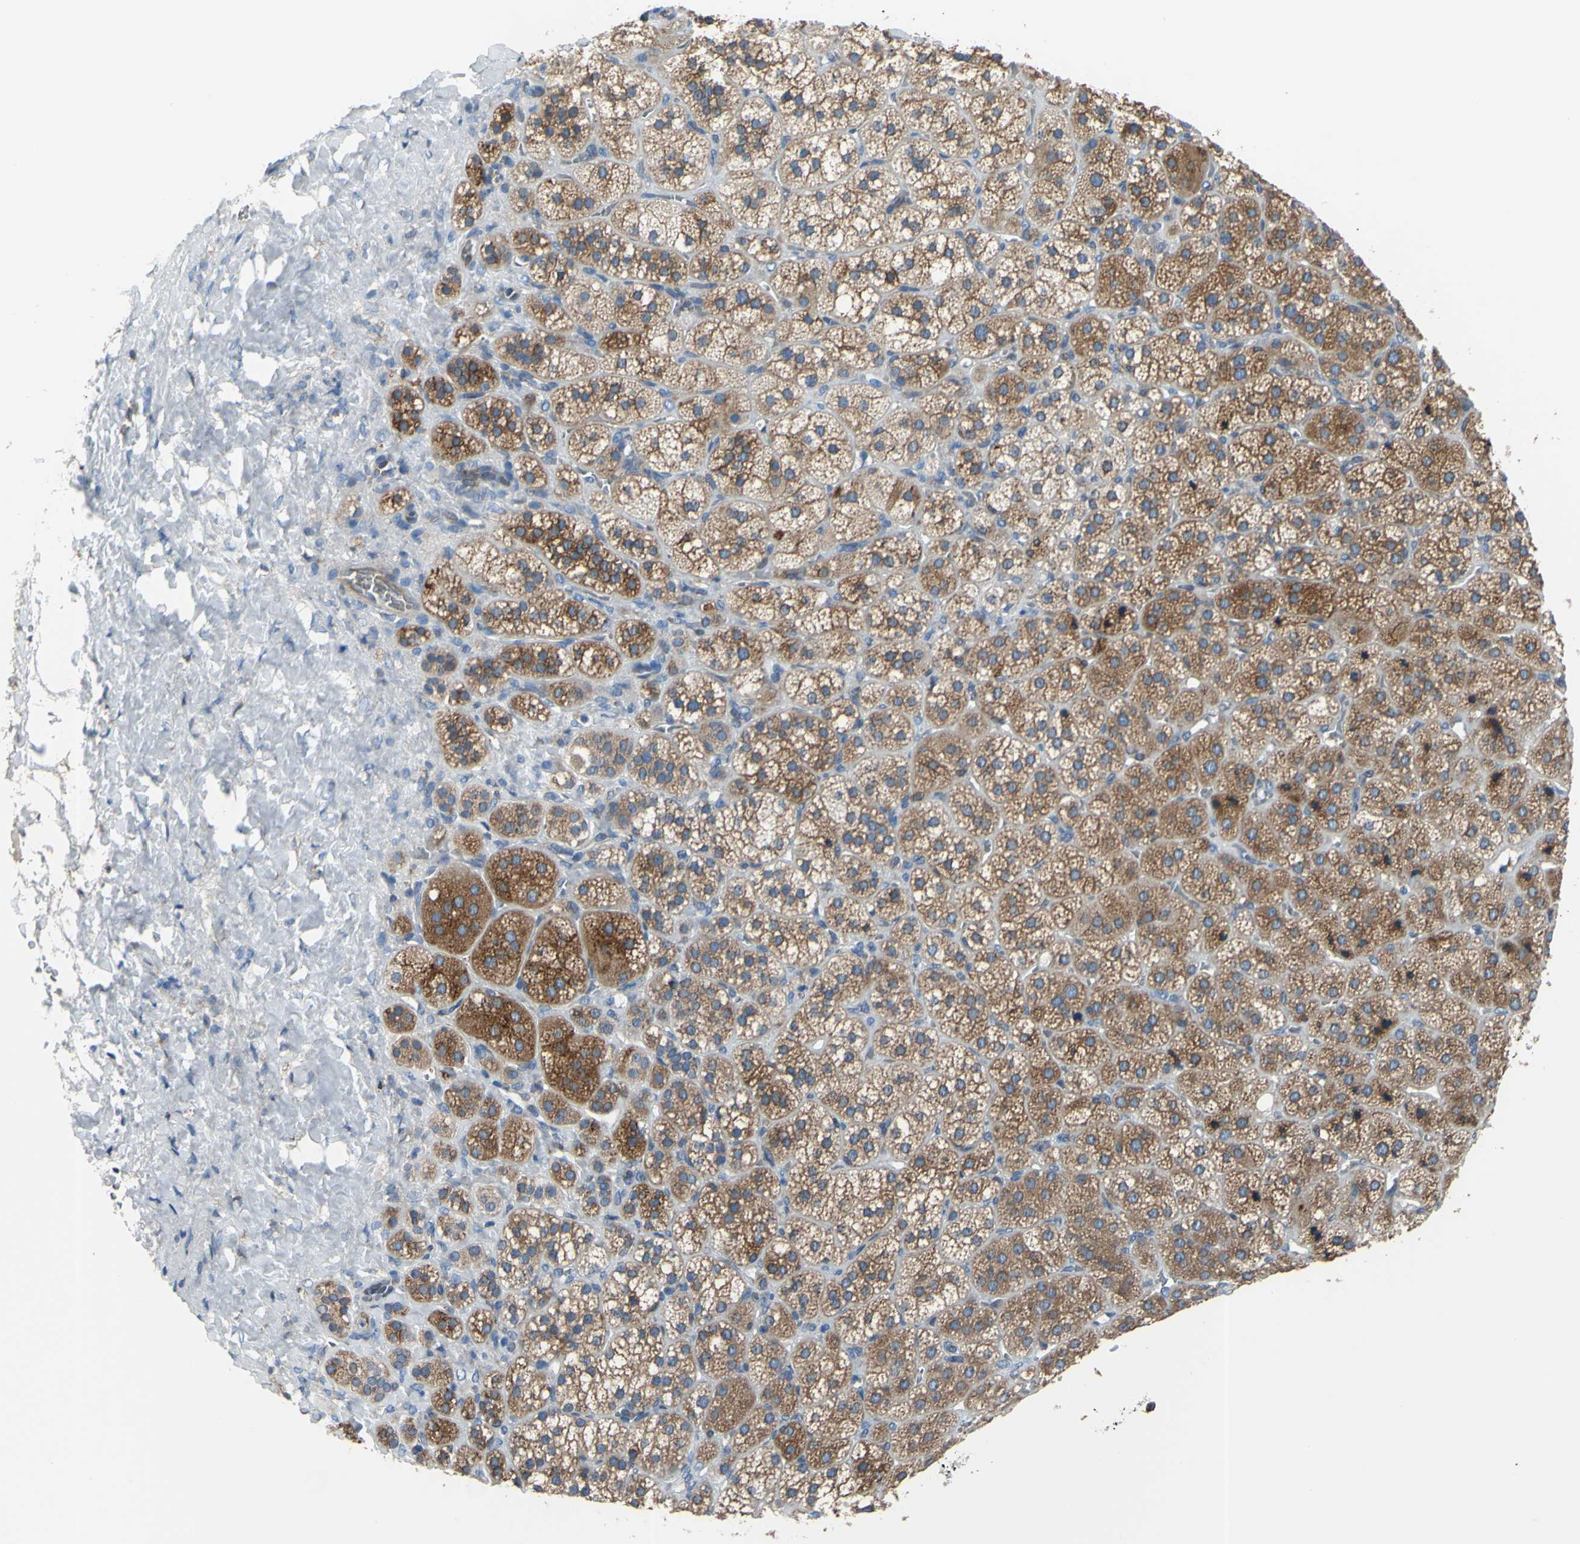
{"staining": {"intensity": "moderate", "quantity": ">75%", "location": "cytoplasmic/membranous"}, "tissue": "adrenal gland", "cell_type": "Glandular cells", "image_type": "normal", "snomed": [{"axis": "morphology", "description": "Normal tissue, NOS"}, {"axis": "topography", "description": "Adrenal gland"}], "caption": "IHC of normal adrenal gland displays medium levels of moderate cytoplasmic/membranous staining in approximately >75% of glandular cells.", "gene": "MGST2", "patient": {"sex": "female", "age": 71}}